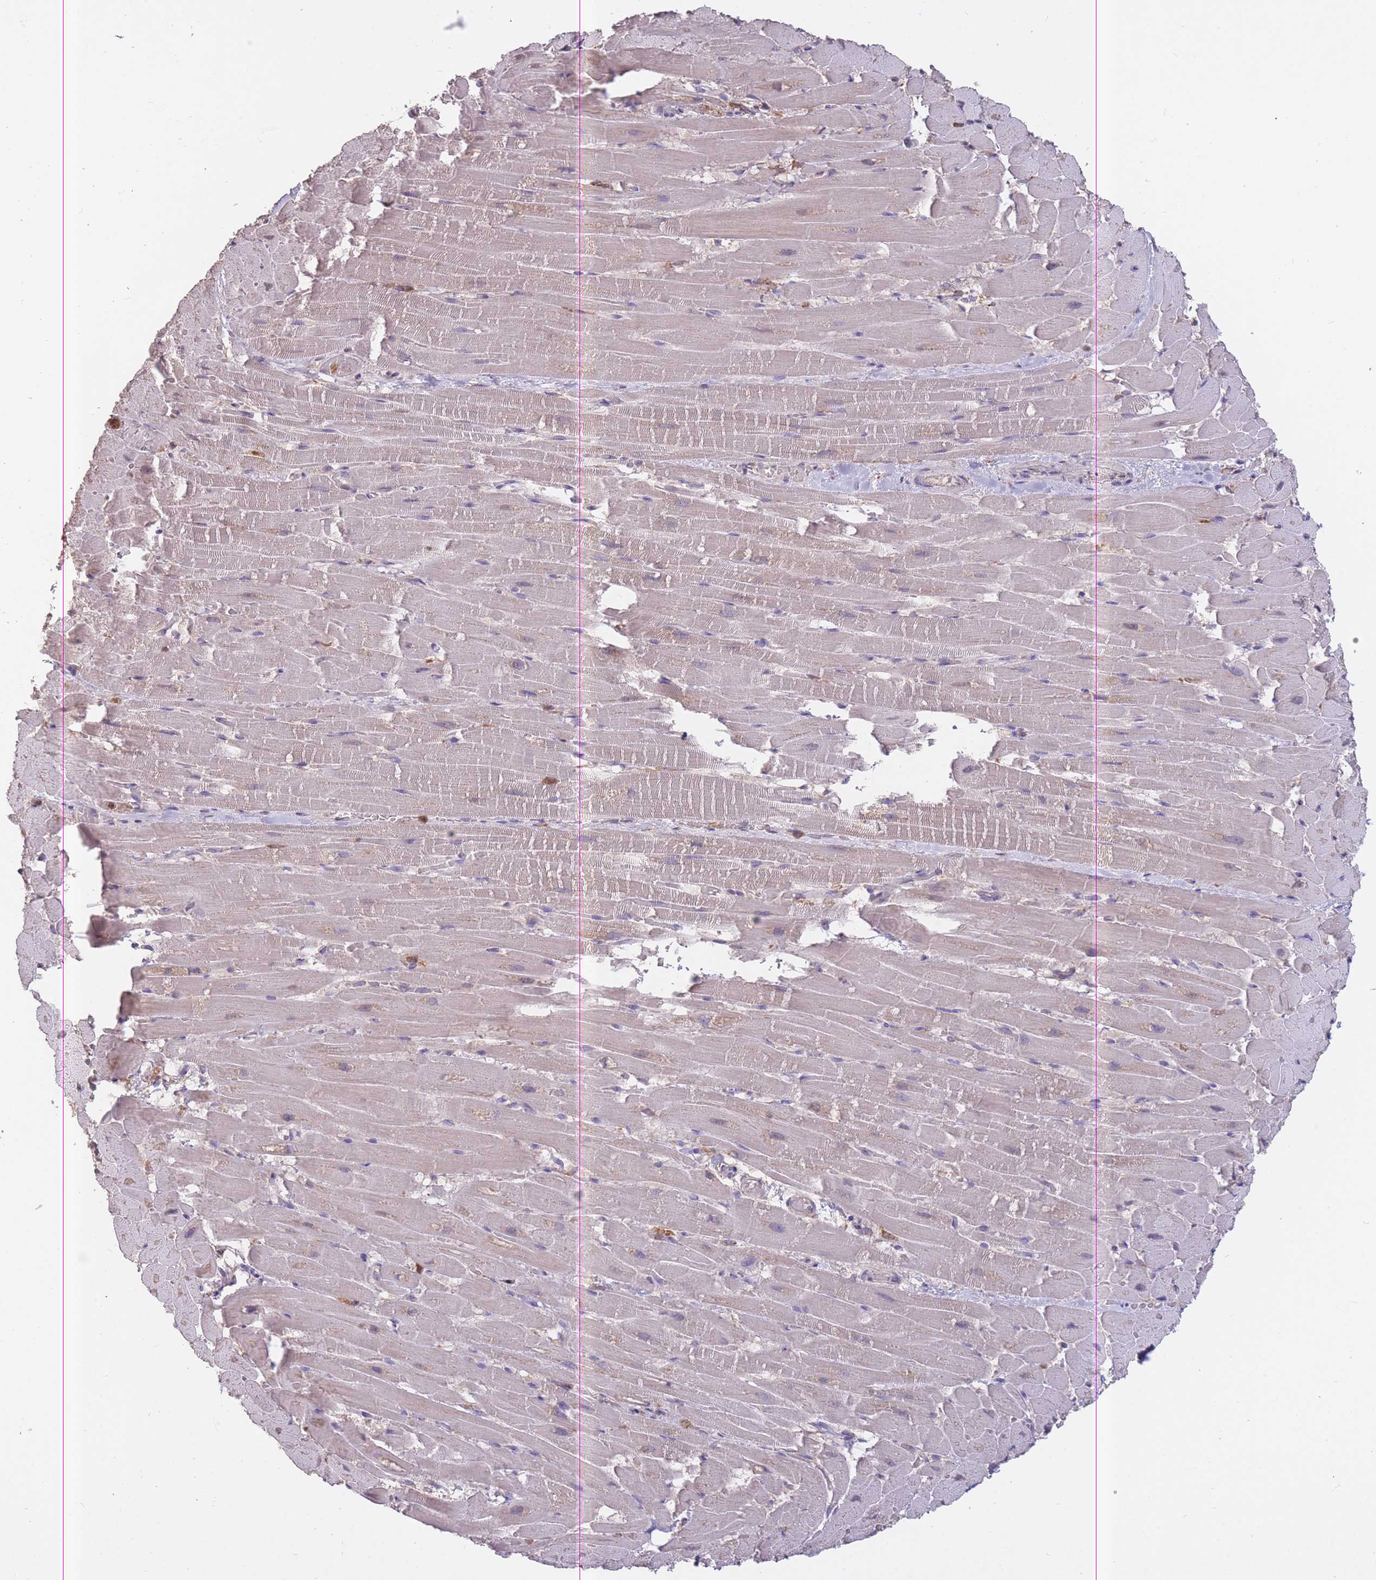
{"staining": {"intensity": "weak", "quantity": "<25%", "location": "cytoplasmic/membranous"}, "tissue": "heart muscle", "cell_type": "Cardiomyocytes", "image_type": "normal", "snomed": [{"axis": "morphology", "description": "Normal tissue, NOS"}, {"axis": "topography", "description": "Heart"}], "caption": "This is an immunohistochemistry image of unremarkable heart muscle. There is no expression in cardiomyocytes.", "gene": "GMIP", "patient": {"sex": "male", "age": 37}}